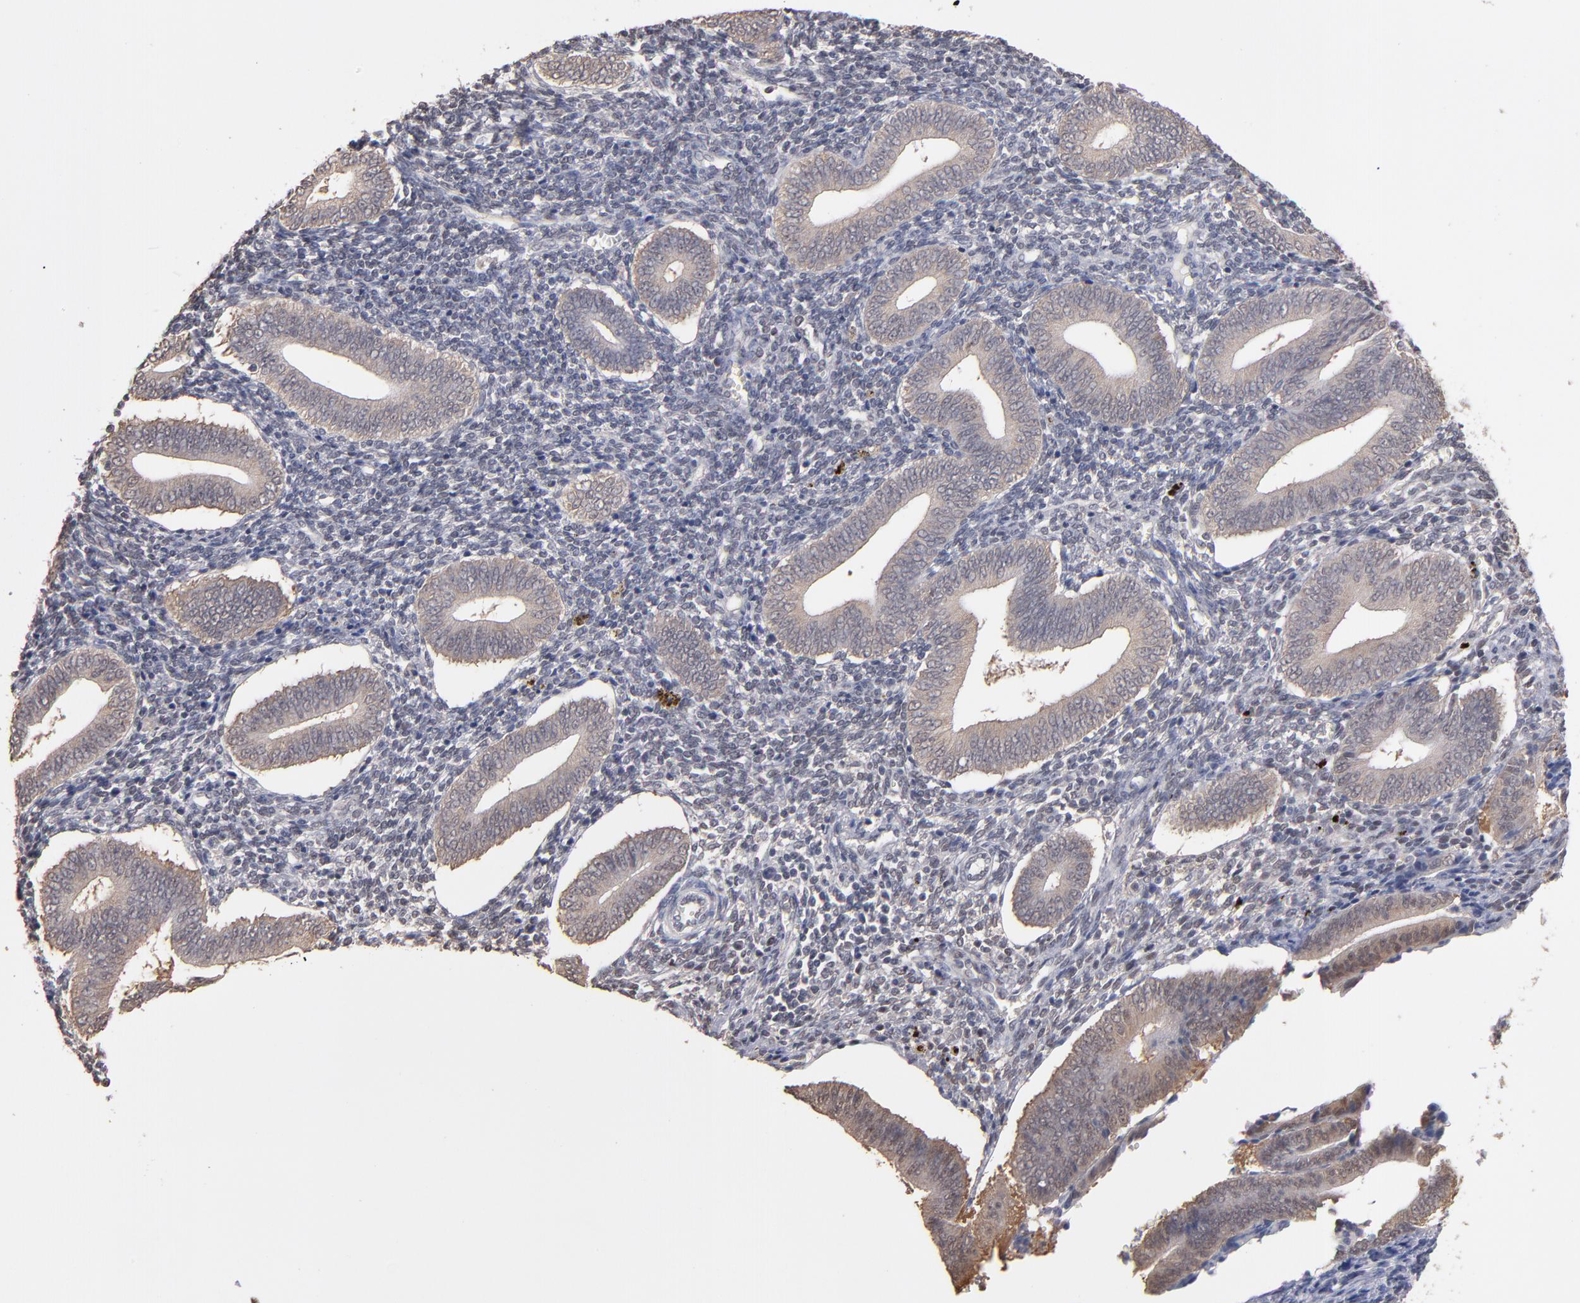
{"staining": {"intensity": "negative", "quantity": "none", "location": "none"}, "tissue": "endometrium", "cell_type": "Cells in endometrial stroma", "image_type": "normal", "snomed": [{"axis": "morphology", "description": "Normal tissue, NOS"}, {"axis": "topography", "description": "Uterus"}, {"axis": "topography", "description": "Endometrium"}], "caption": "Immunohistochemistry of unremarkable endometrium displays no positivity in cells in endometrial stroma. (Stains: DAB (3,3'-diaminobenzidine) immunohistochemistry (IHC) with hematoxylin counter stain, Microscopy: brightfield microscopy at high magnification).", "gene": "PSMD10", "patient": {"sex": "female", "age": 33}}